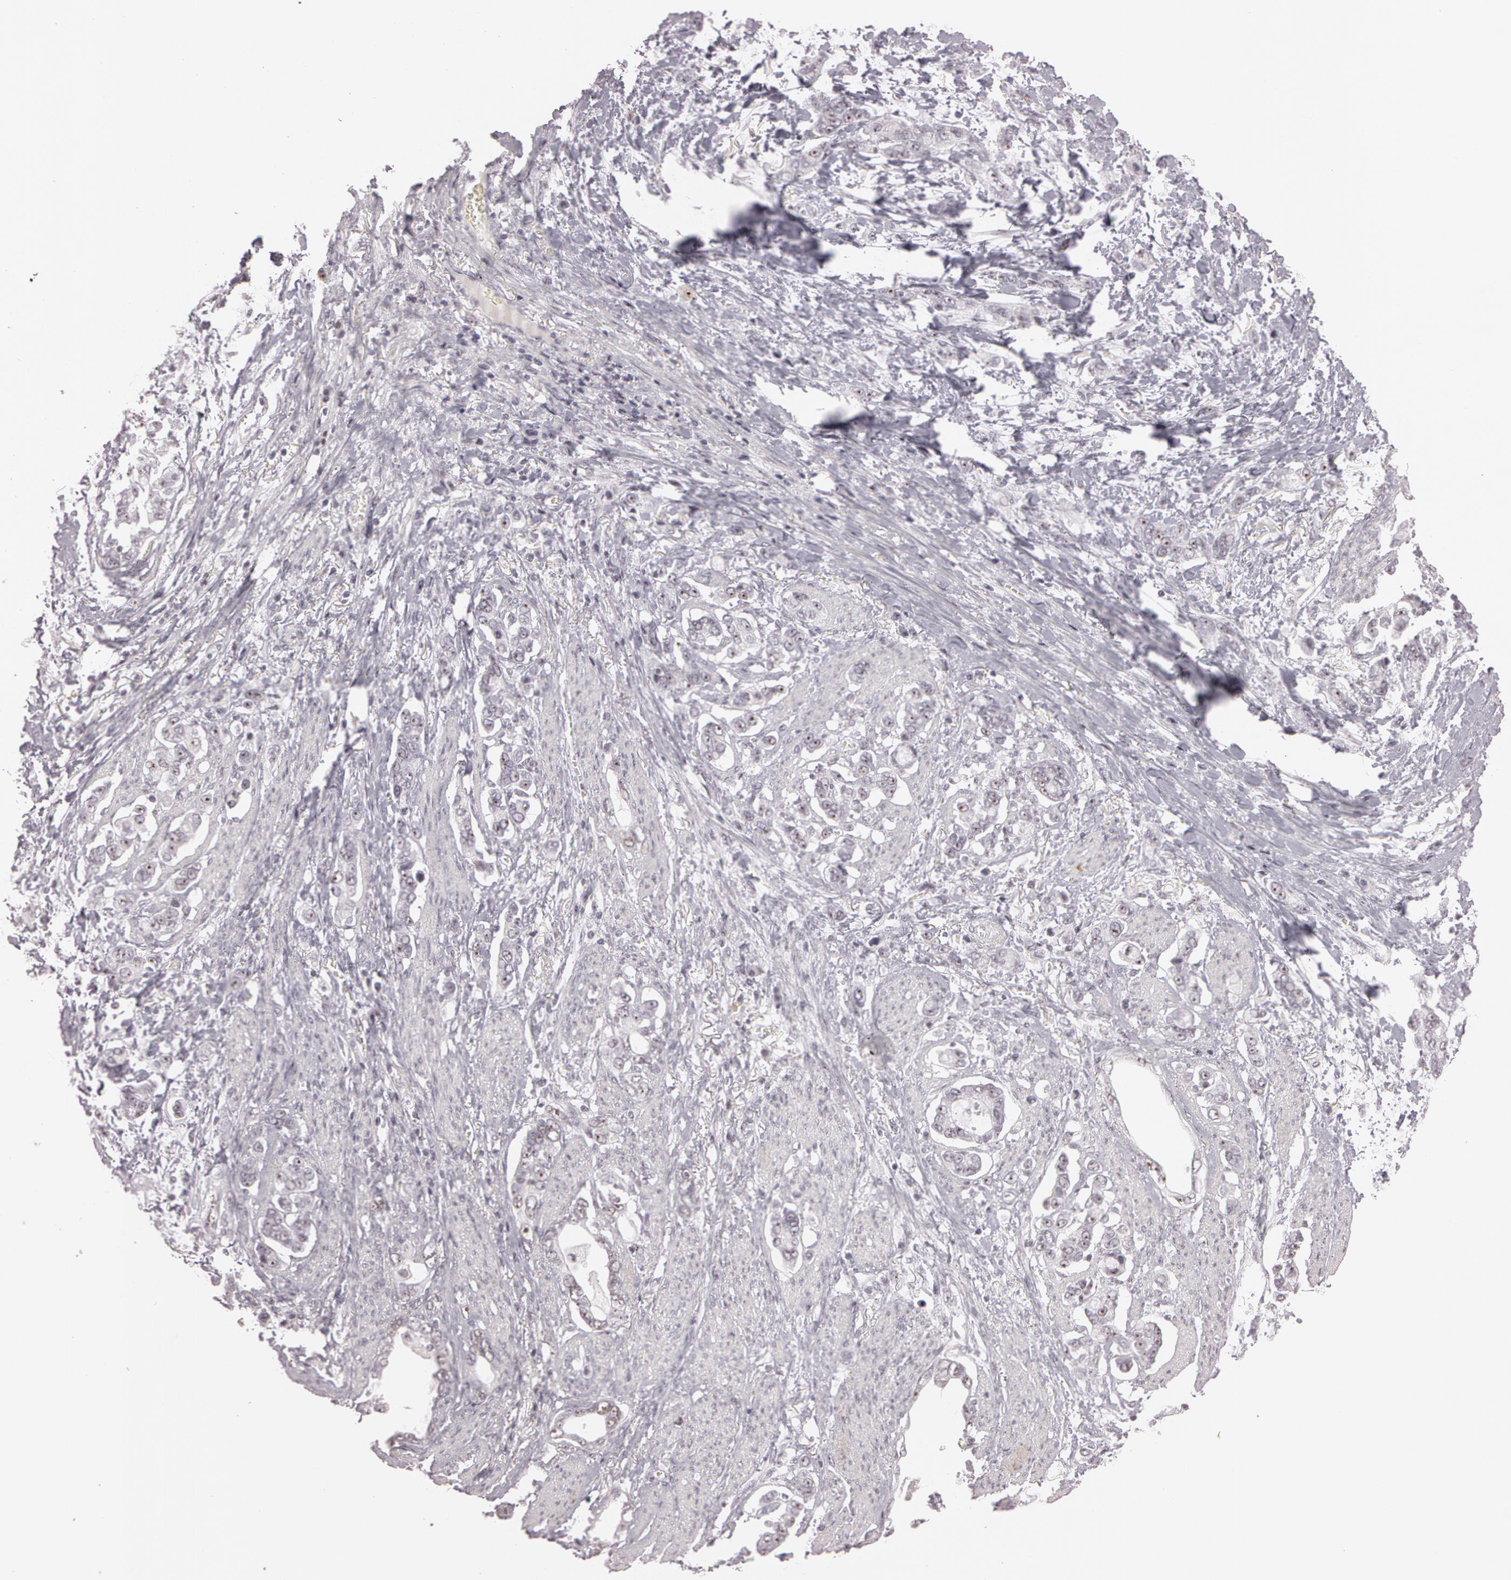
{"staining": {"intensity": "moderate", "quantity": ">75%", "location": "nuclear"}, "tissue": "stomach cancer", "cell_type": "Tumor cells", "image_type": "cancer", "snomed": [{"axis": "morphology", "description": "Adenocarcinoma, NOS"}, {"axis": "topography", "description": "Stomach"}], "caption": "Immunohistochemistry image of neoplastic tissue: human stomach cancer stained using immunohistochemistry shows medium levels of moderate protein expression localized specifically in the nuclear of tumor cells, appearing as a nuclear brown color.", "gene": "FBL", "patient": {"sex": "male", "age": 78}}